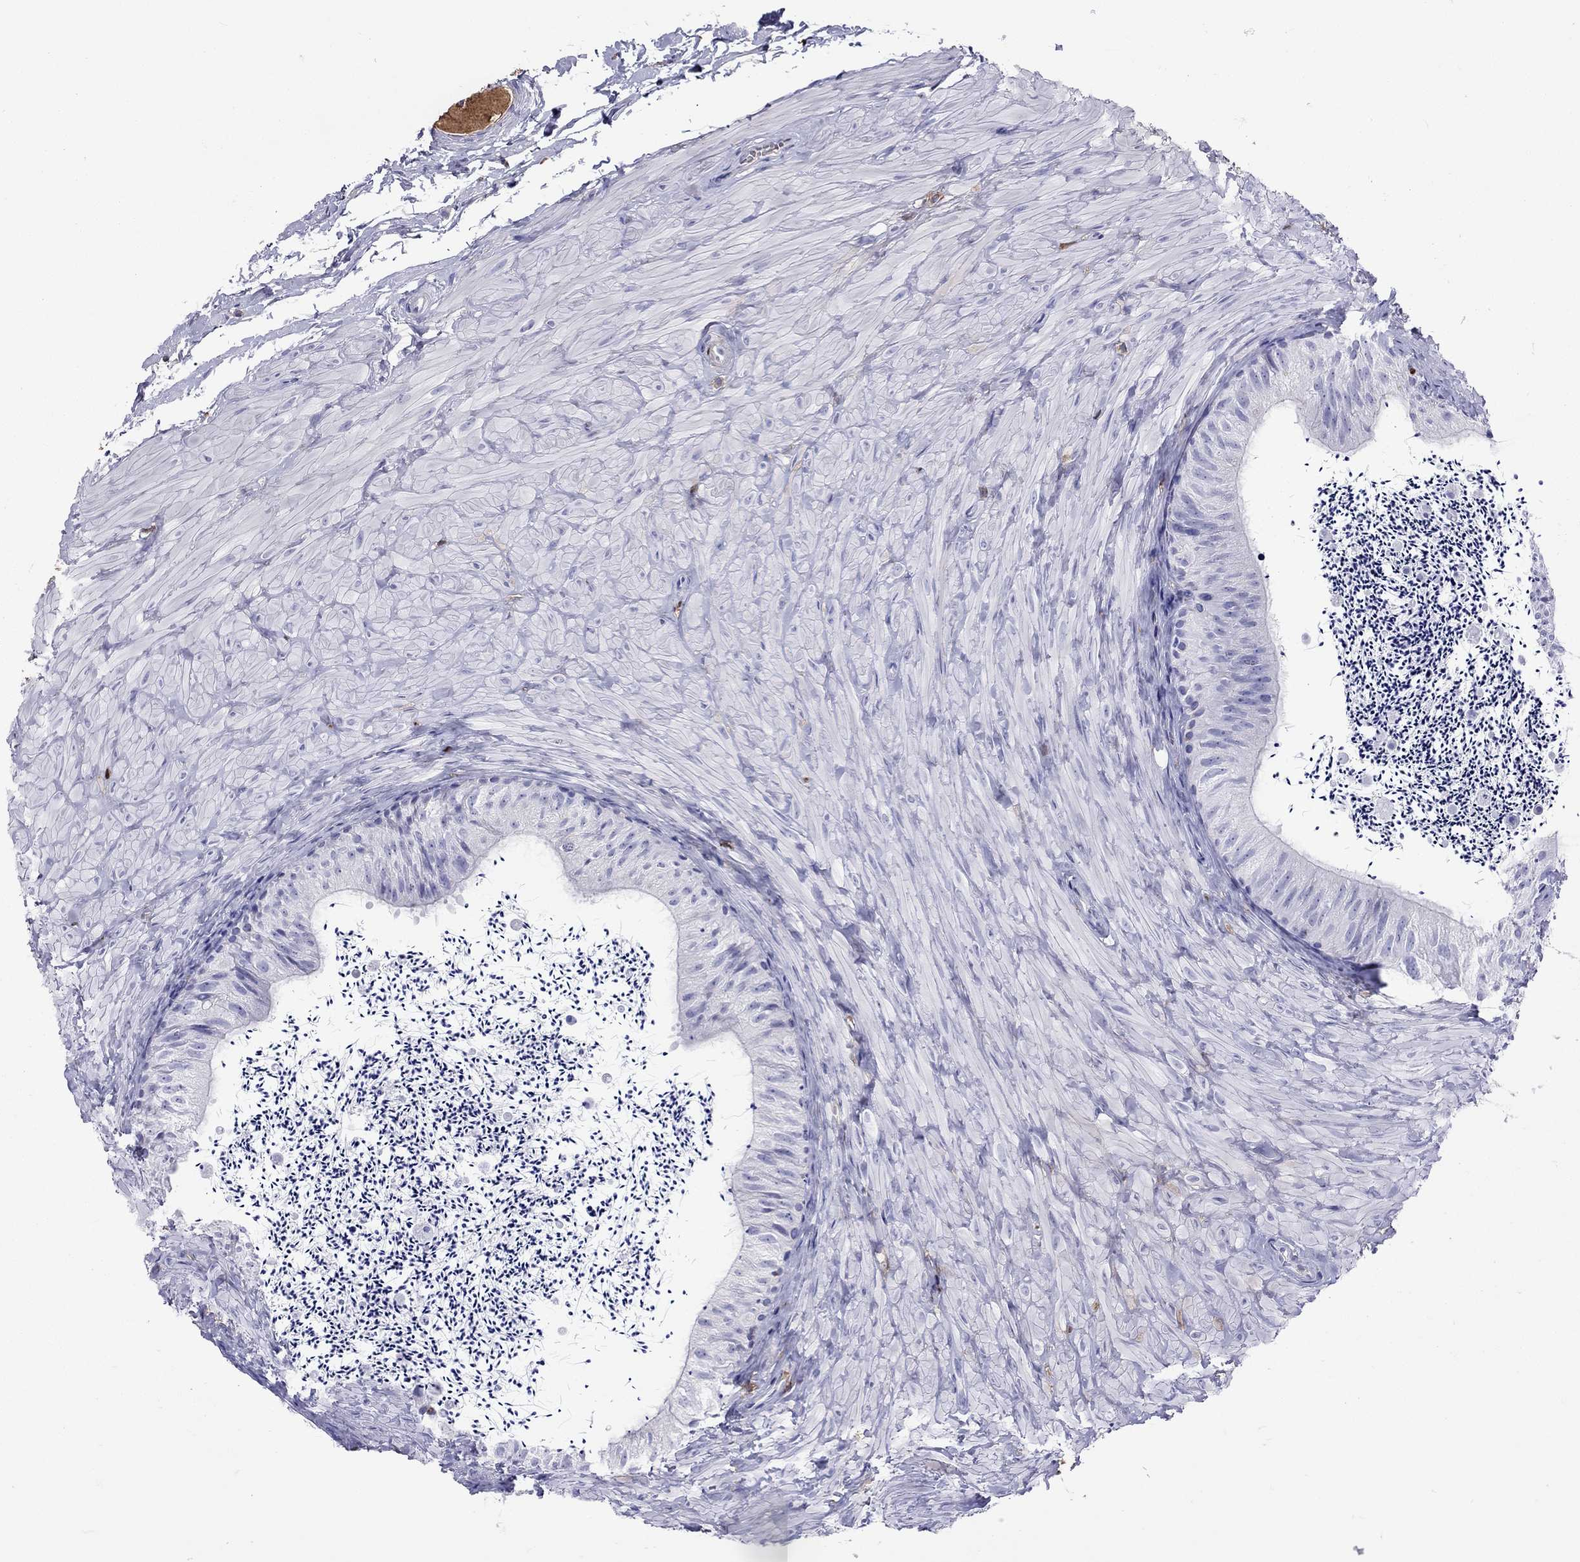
{"staining": {"intensity": "negative", "quantity": "none", "location": "none"}, "tissue": "epididymis", "cell_type": "Glandular cells", "image_type": "normal", "snomed": [{"axis": "morphology", "description": "Normal tissue, NOS"}, {"axis": "topography", "description": "Epididymis"}], "caption": "Immunohistochemistry image of normal human epididymis stained for a protein (brown), which shows no positivity in glandular cells. (DAB (3,3'-diaminobenzidine) immunohistochemistry (IHC) visualized using brightfield microscopy, high magnification).", "gene": "SERPINA3", "patient": {"sex": "male", "age": 32}}